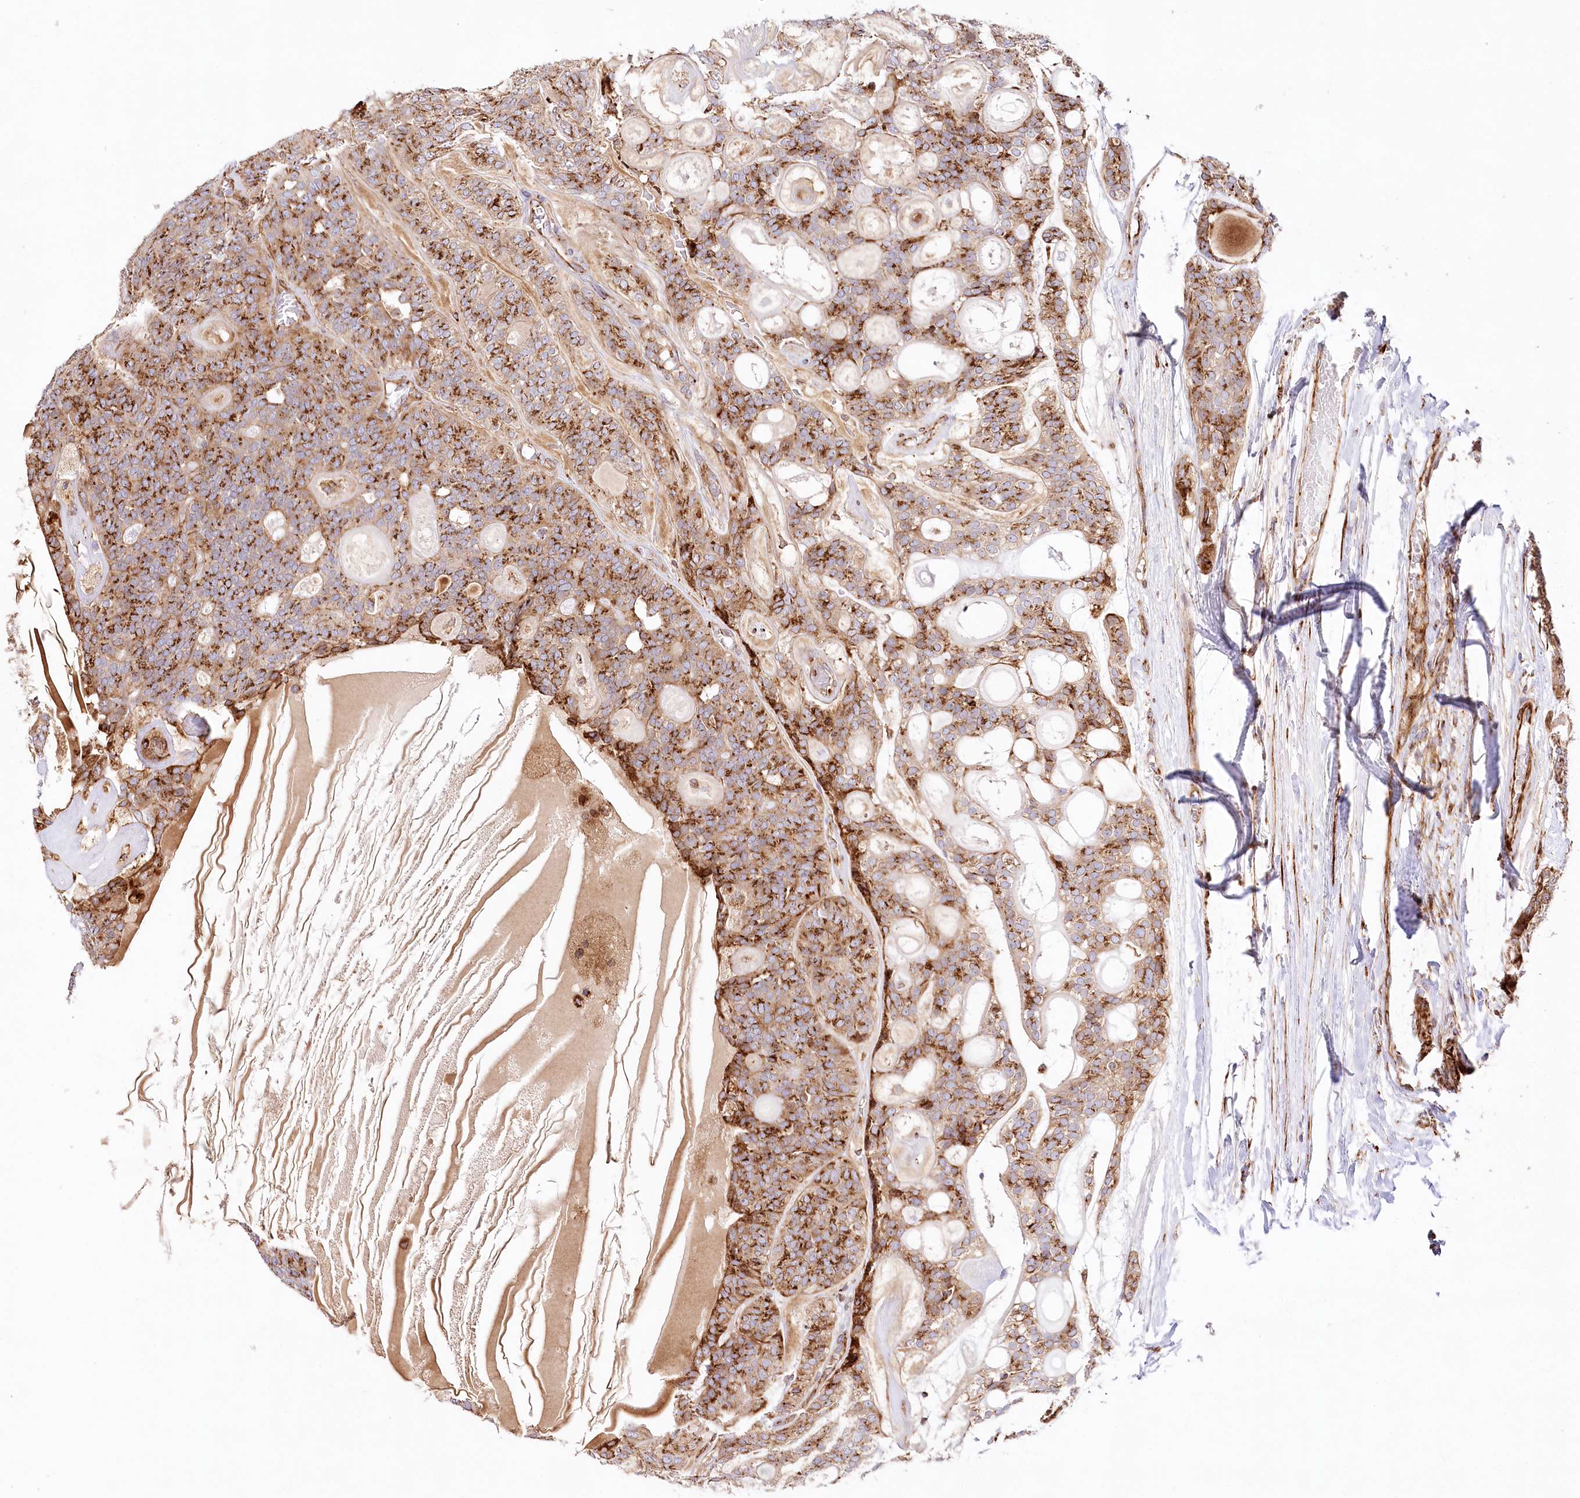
{"staining": {"intensity": "strong", "quantity": ">75%", "location": "cytoplasmic/membranous"}, "tissue": "head and neck cancer", "cell_type": "Tumor cells", "image_type": "cancer", "snomed": [{"axis": "morphology", "description": "Adenocarcinoma, NOS"}, {"axis": "topography", "description": "Head-Neck"}], "caption": "Brown immunohistochemical staining in human head and neck adenocarcinoma reveals strong cytoplasmic/membranous positivity in approximately >75% of tumor cells. The protein is stained brown, and the nuclei are stained in blue (DAB (3,3'-diaminobenzidine) IHC with brightfield microscopy, high magnification).", "gene": "ABRAXAS2", "patient": {"sex": "male", "age": 66}}